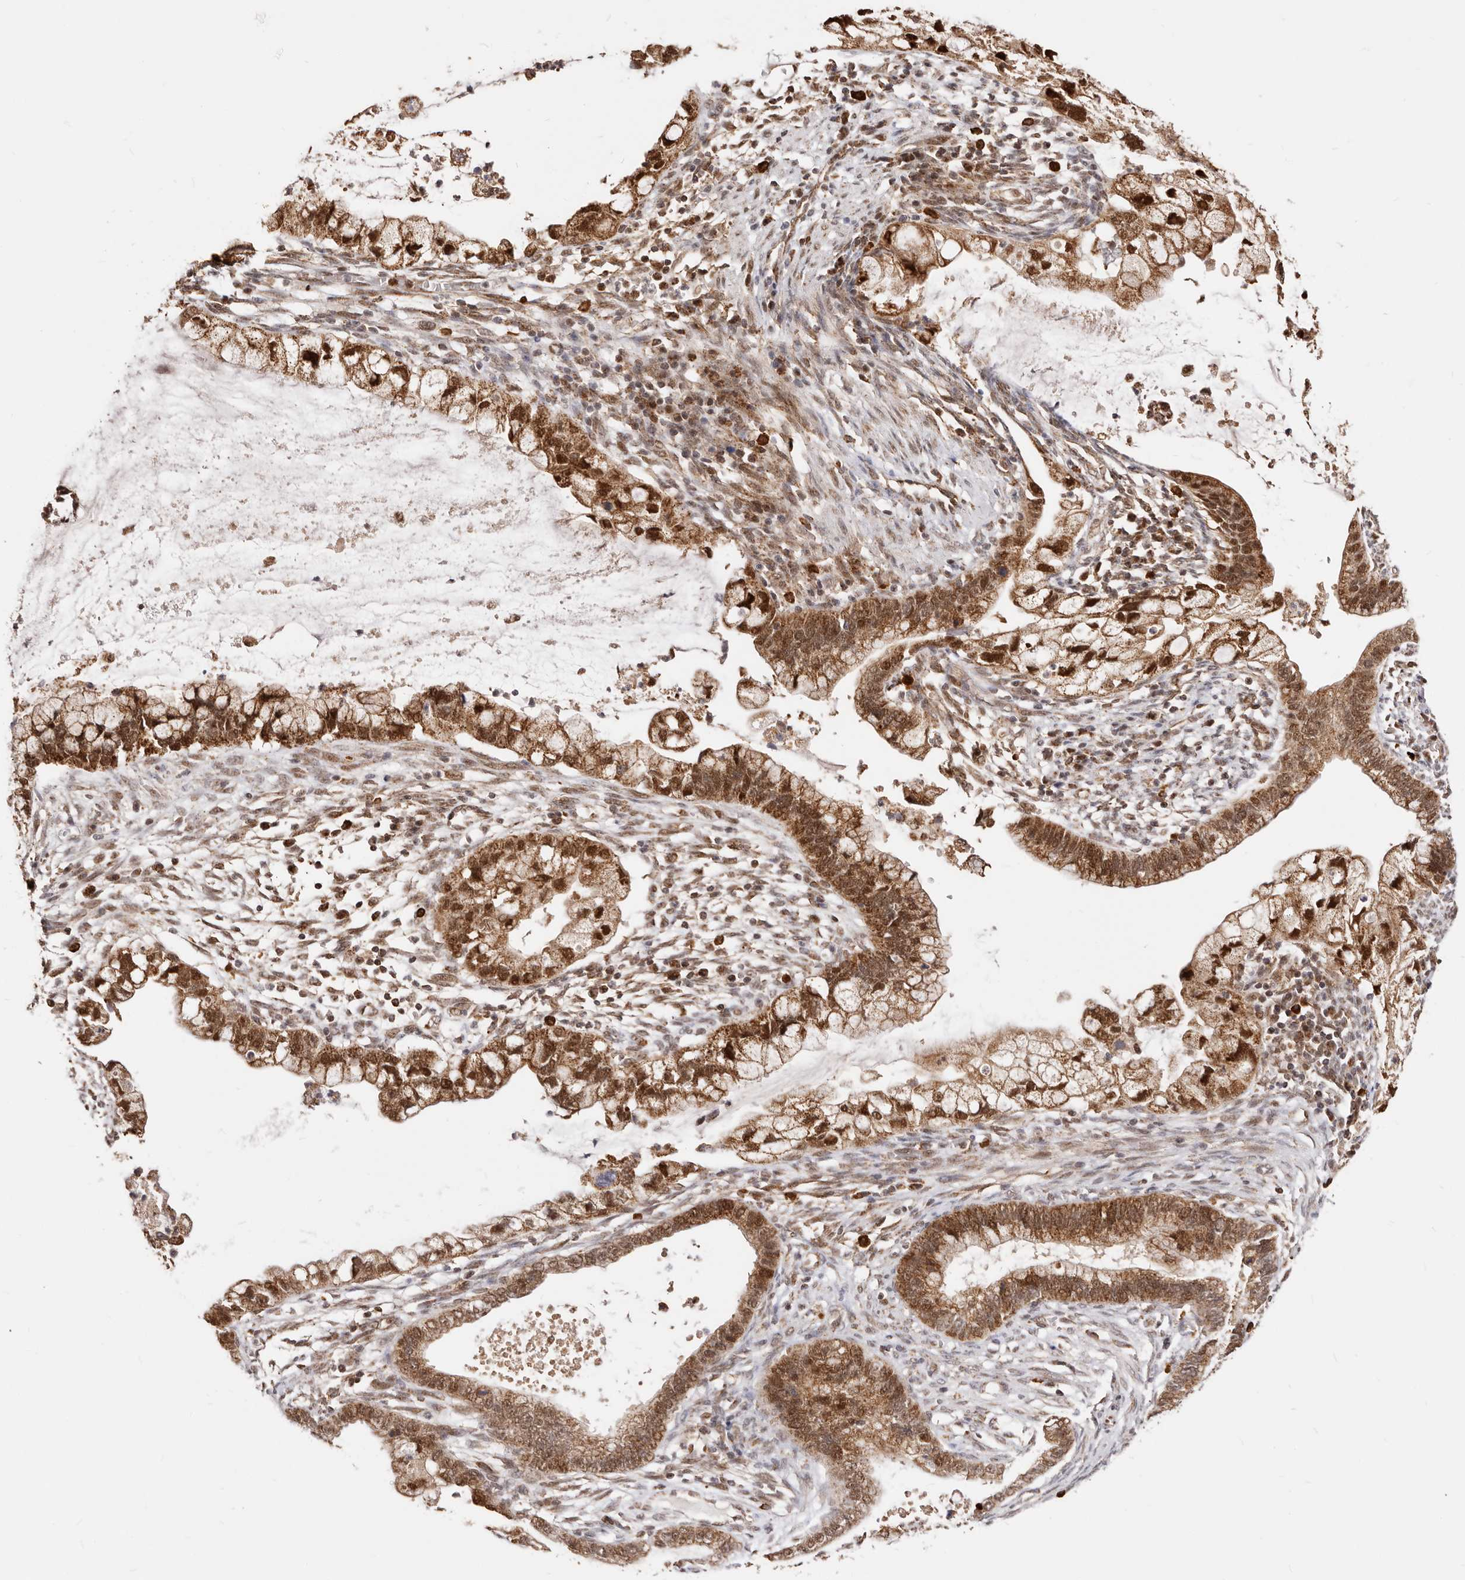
{"staining": {"intensity": "strong", "quantity": ">75%", "location": "cytoplasmic/membranous,nuclear"}, "tissue": "cervical cancer", "cell_type": "Tumor cells", "image_type": "cancer", "snomed": [{"axis": "morphology", "description": "Adenocarcinoma, NOS"}, {"axis": "topography", "description": "Cervix"}], "caption": "Immunohistochemical staining of adenocarcinoma (cervical) demonstrates high levels of strong cytoplasmic/membranous and nuclear staining in about >75% of tumor cells.", "gene": "SEC14L1", "patient": {"sex": "female", "age": 44}}